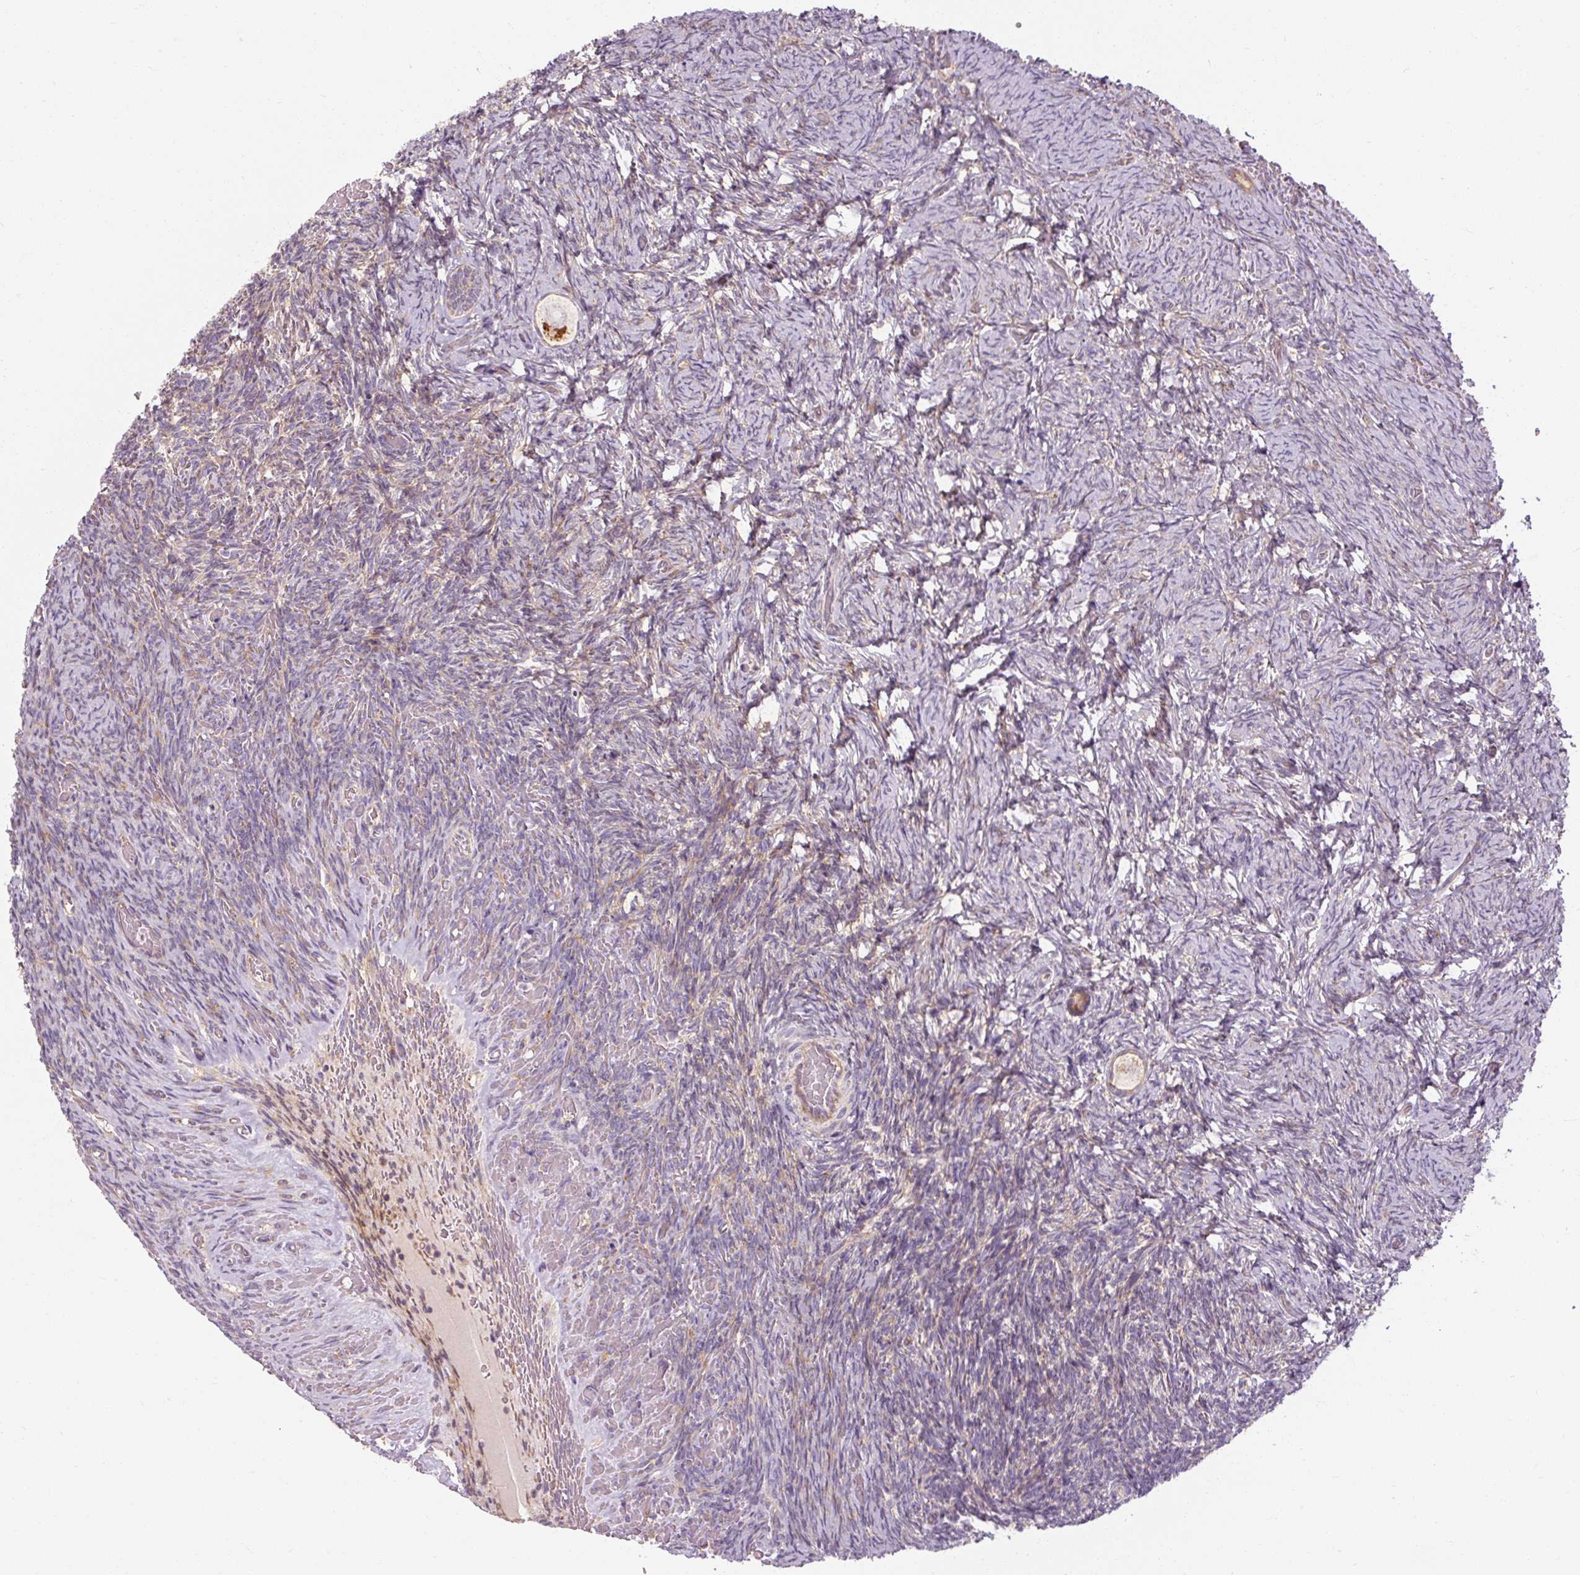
{"staining": {"intensity": "strong", "quantity": "<25%", "location": "cytoplasmic/membranous"}, "tissue": "ovary", "cell_type": "Follicle cells", "image_type": "normal", "snomed": [{"axis": "morphology", "description": "Normal tissue, NOS"}, {"axis": "topography", "description": "Ovary"}], "caption": "The immunohistochemical stain highlights strong cytoplasmic/membranous staining in follicle cells of benign ovary.", "gene": "PRSS48", "patient": {"sex": "female", "age": 34}}